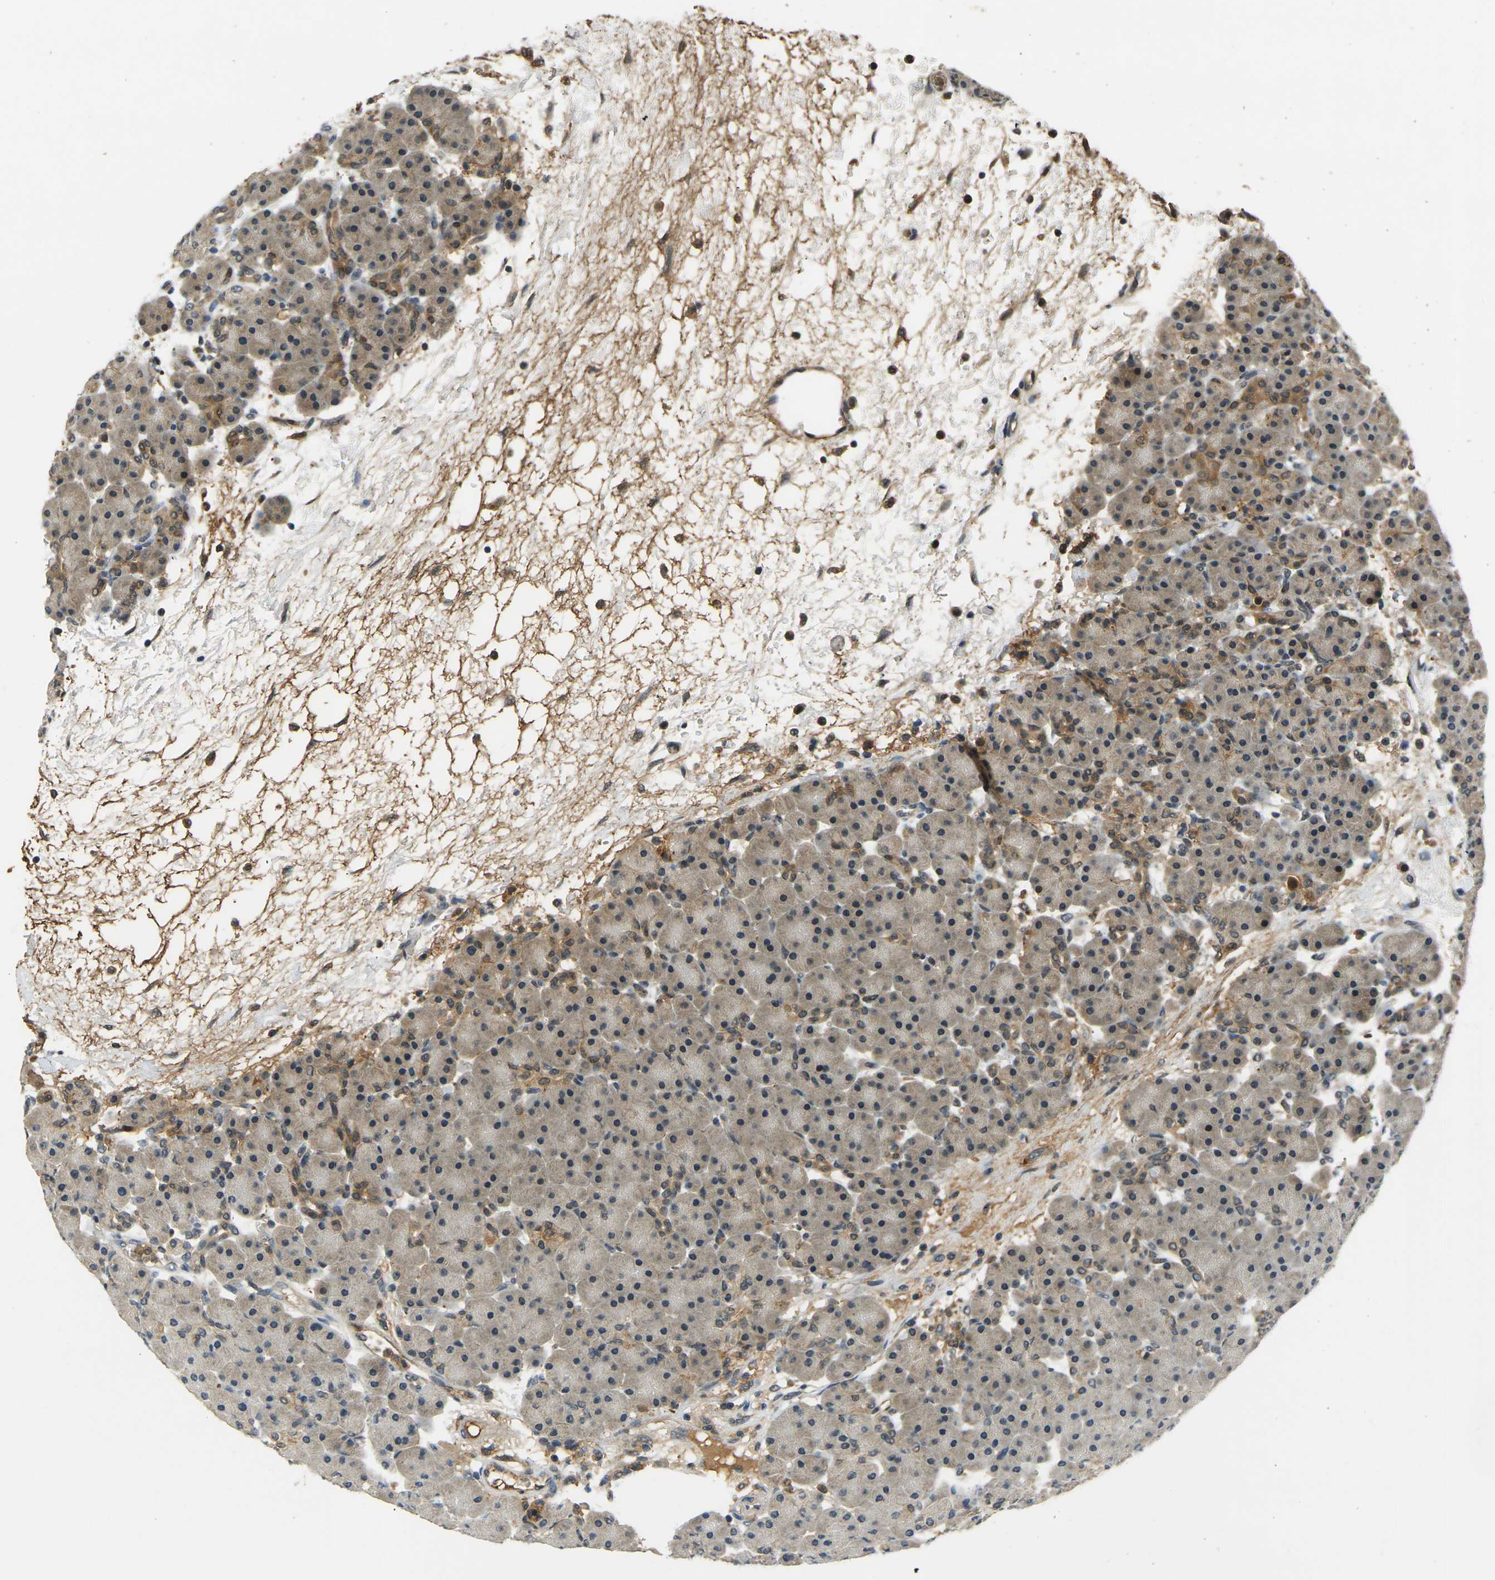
{"staining": {"intensity": "weak", "quantity": "<25%", "location": "cytoplasmic/membranous"}, "tissue": "pancreas", "cell_type": "Exocrine glandular cells", "image_type": "normal", "snomed": [{"axis": "morphology", "description": "Normal tissue, NOS"}, {"axis": "topography", "description": "Pancreas"}], "caption": "Human pancreas stained for a protein using IHC exhibits no staining in exocrine glandular cells.", "gene": "PIGL", "patient": {"sex": "male", "age": 66}}